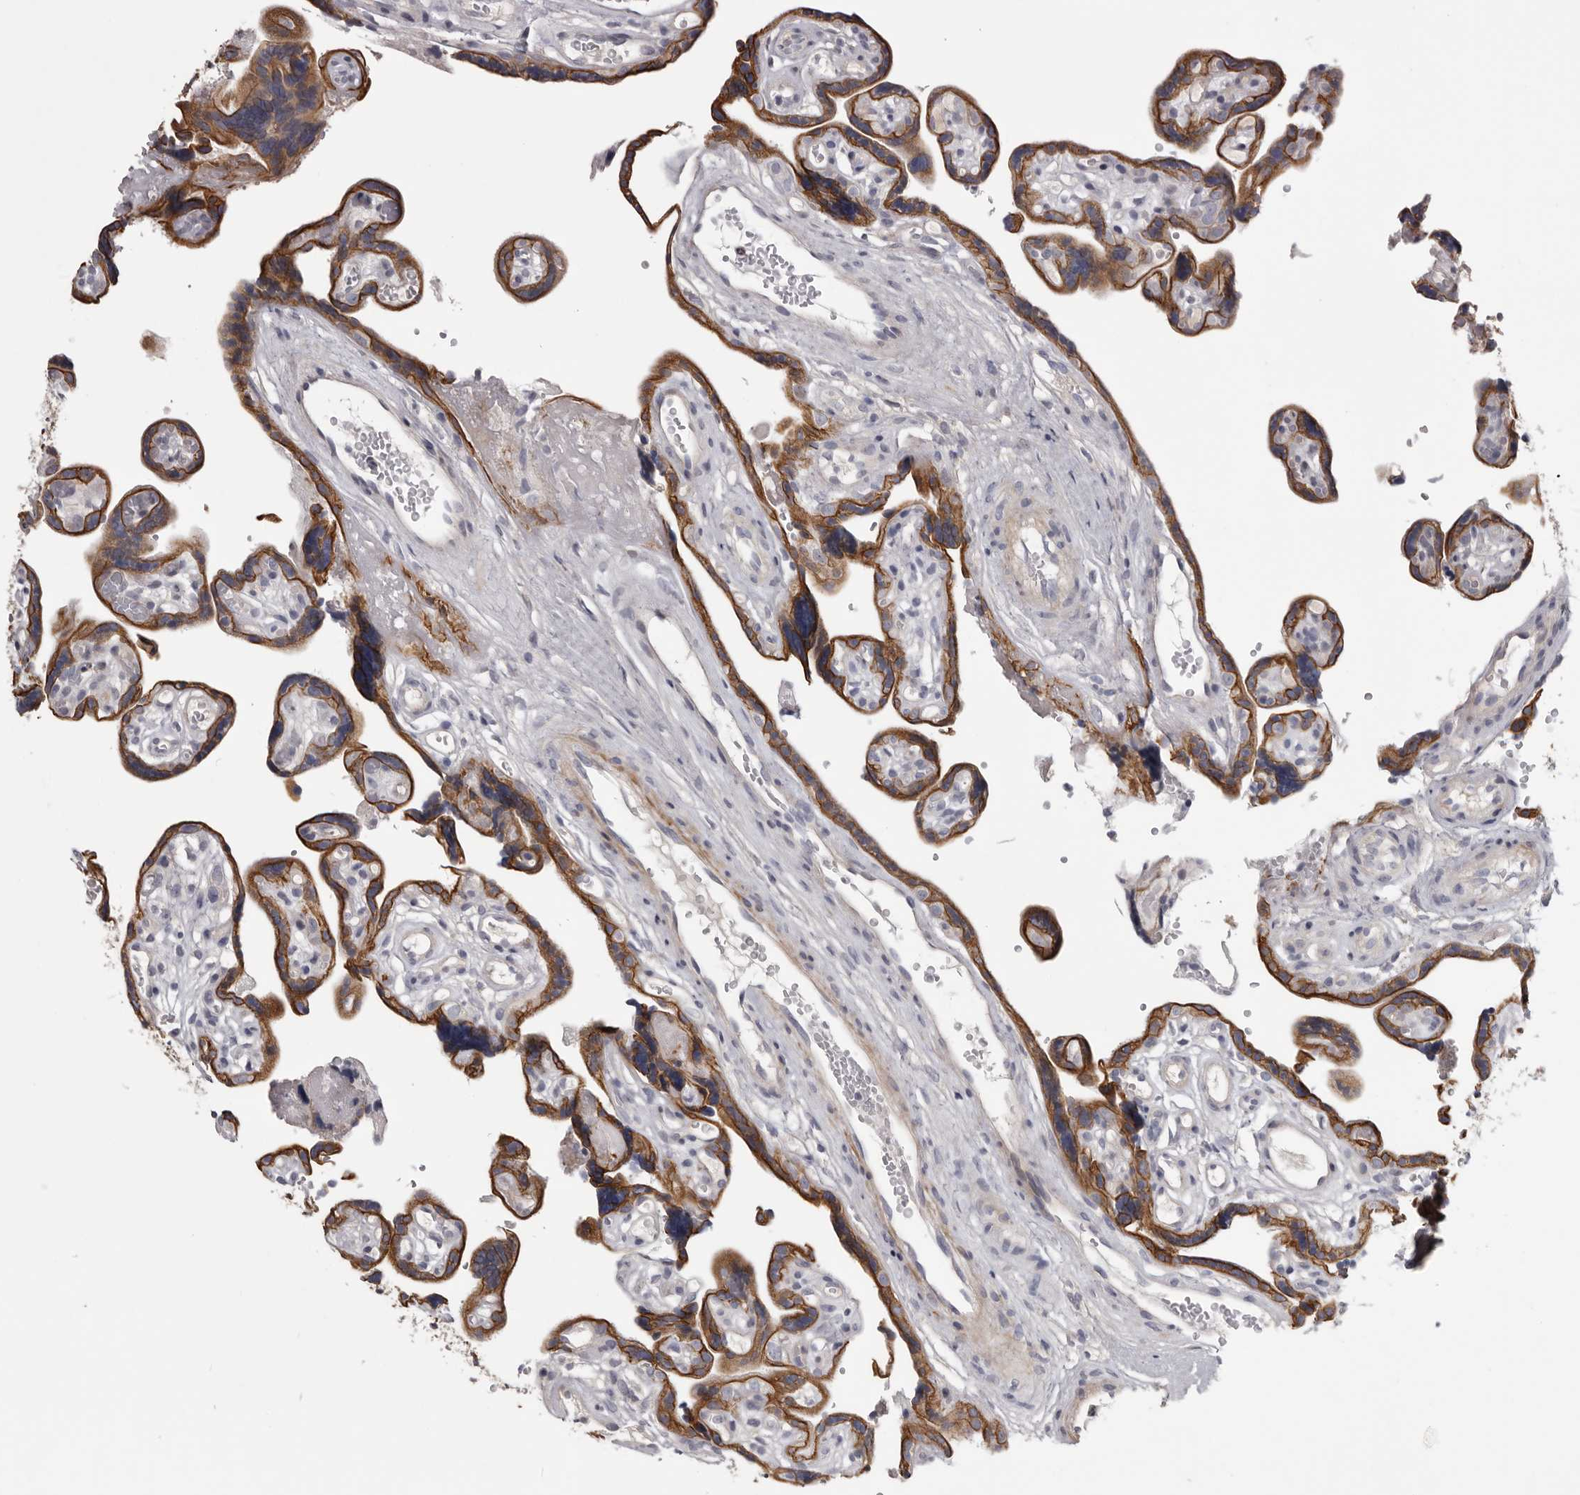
{"staining": {"intensity": "negative", "quantity": "none", "location": "none"}, "tissue": "placenta", "cell_type": "Decidual cells", "image_type": "normal", "snomed": [{"axis": "morphology", "description": "Normal tissue, NOS"}, {"axis": "topography", "description": "Placenta"}], "caption": "Immunohistochemical staining of benign placenta exhibits no significant staining in decidual cells. (Brightfield microscopy of DAB (3,3'-diaminobenzidine) IHC at high magnification).", "gene": "LPAR6", "patient": {"sex": "female", "age": 30}}